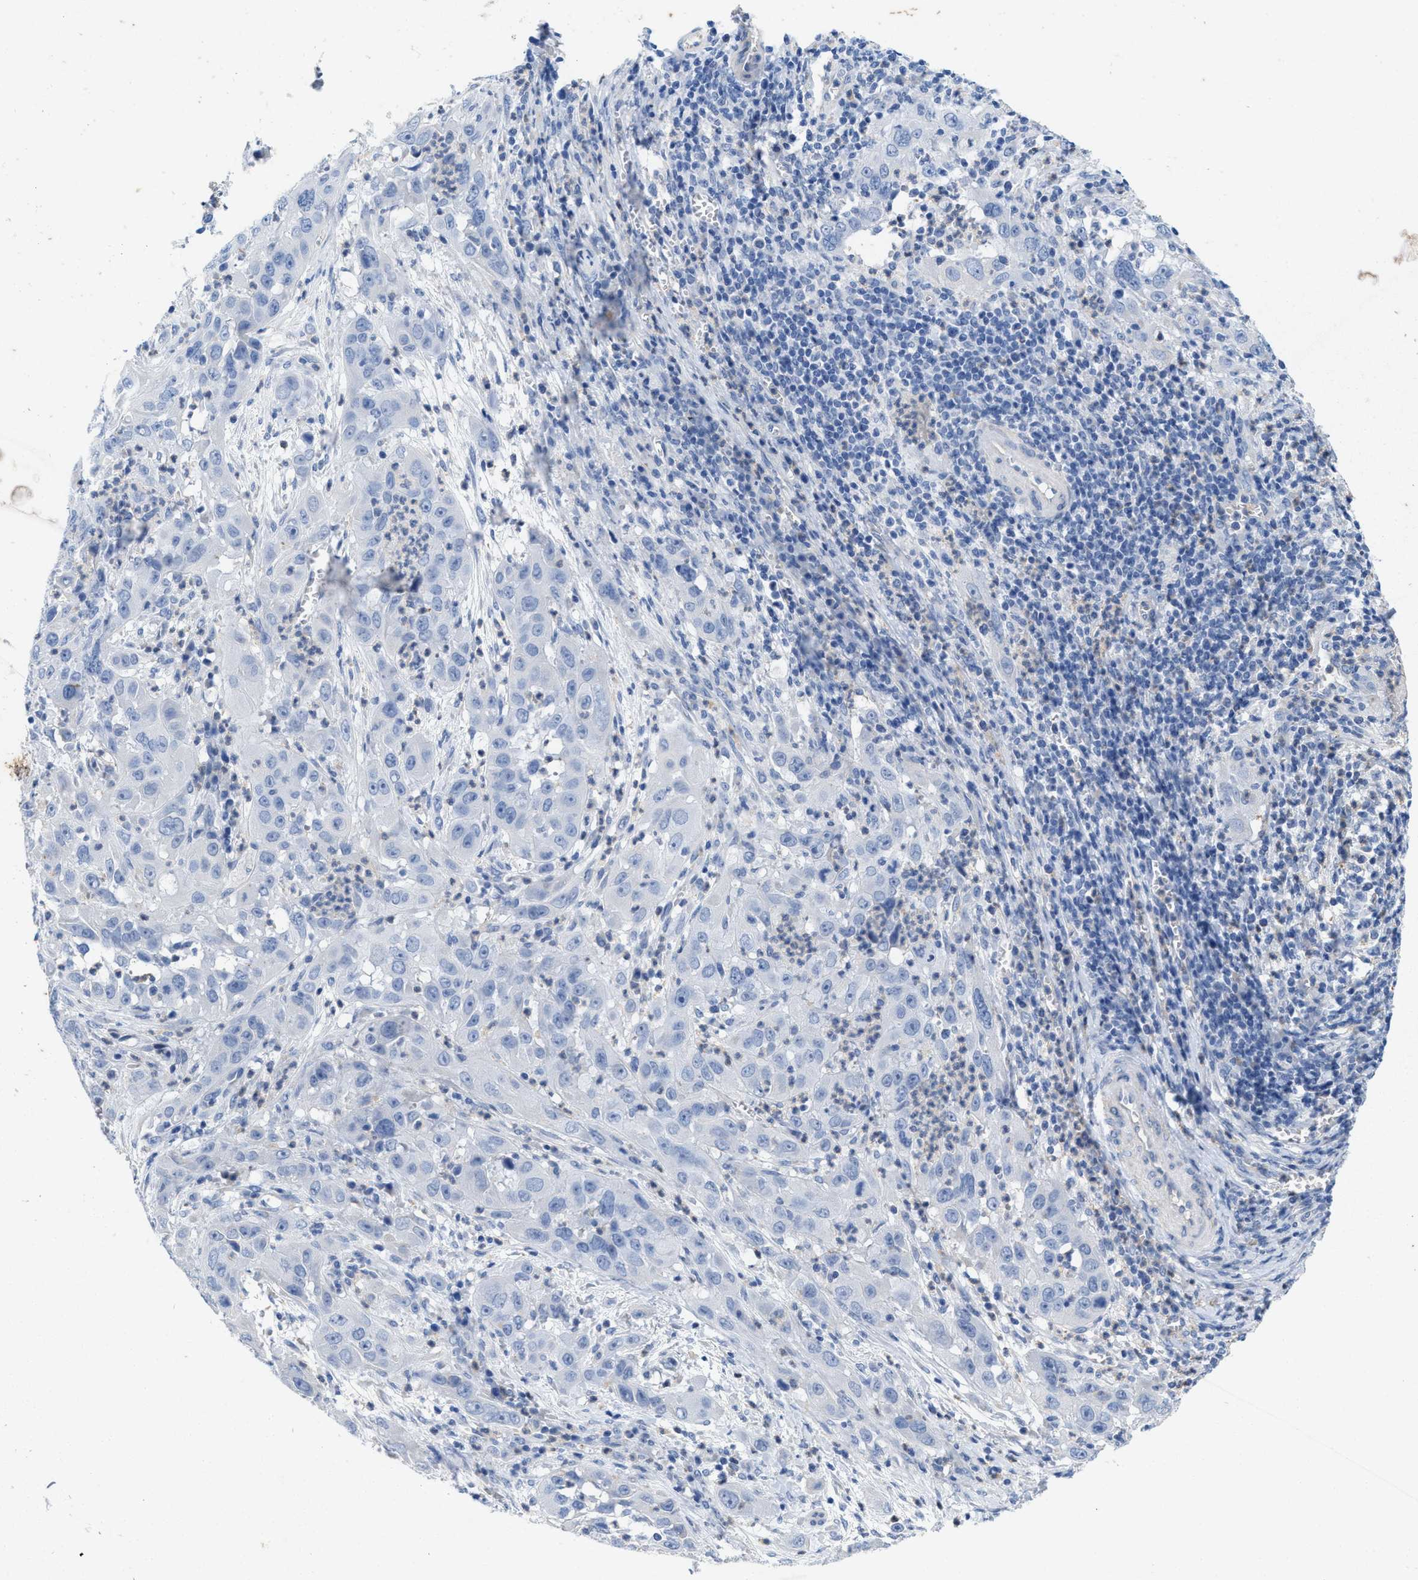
{"staining": {"intensity": "negative", "quantity": "none", "location": "none"}, "tissue": "cervical cancer", "cell_type": "Tumor cells", "image_type": "cancer", "snomed": [{"axis": "morphology", "description": "Squamous cell carcinoma, NOS"}, {"axis": "topography", "description": "Cervix"}], "caption": "A high-resolution micrograph shows IHC staining of cervical cancer (squamous cell carcinoma), which exhibits no significant staining in tumor cells. (Brightfield microscopy of DAB (3,3'-diaminobenzidine) IHC at high magnification).", "gene": "CPA2", "patient": {"sex": "female", "age": 32}}